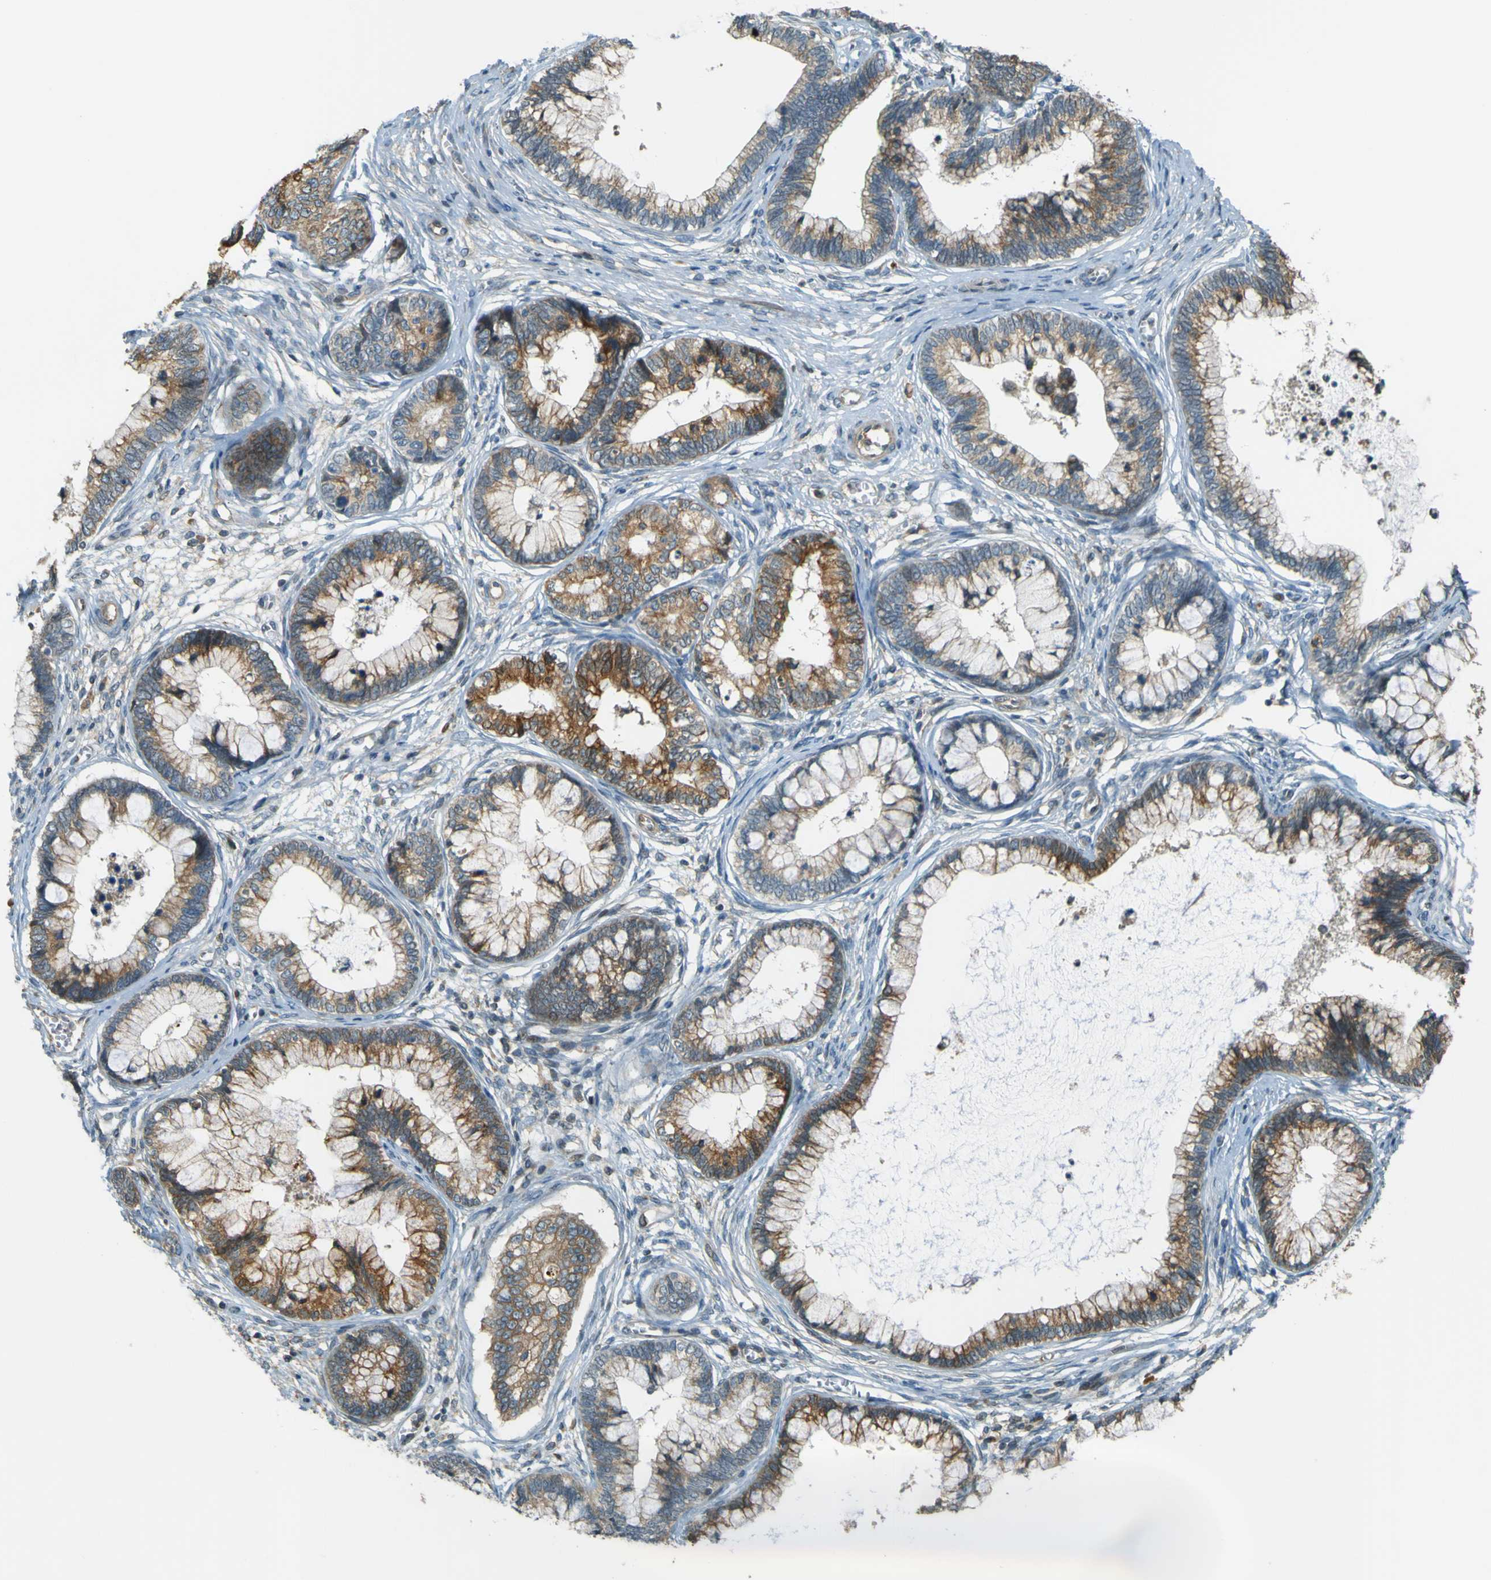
{"staining": {"intensity": "moderate", "quantity": ">75%", "location": "cytoplasmic/membranous"}, "tissue": "cervical cancer", "cell_type": "Tumor cells", "image_type": "cancer", "snomed": [{"axis": "morphology", "description": "Adenocarcinoma, NOS"}, {"axis": "topography", "description": "Cervix"}], "caption": "Human cervical cancer stained for a protein (brown) demonstrates moderate cytoplasmic/membranous positive staining in about >75% of tumor cells.", "gene": "LPCAT1", "patient": {"sex": "female", "age": 44}}